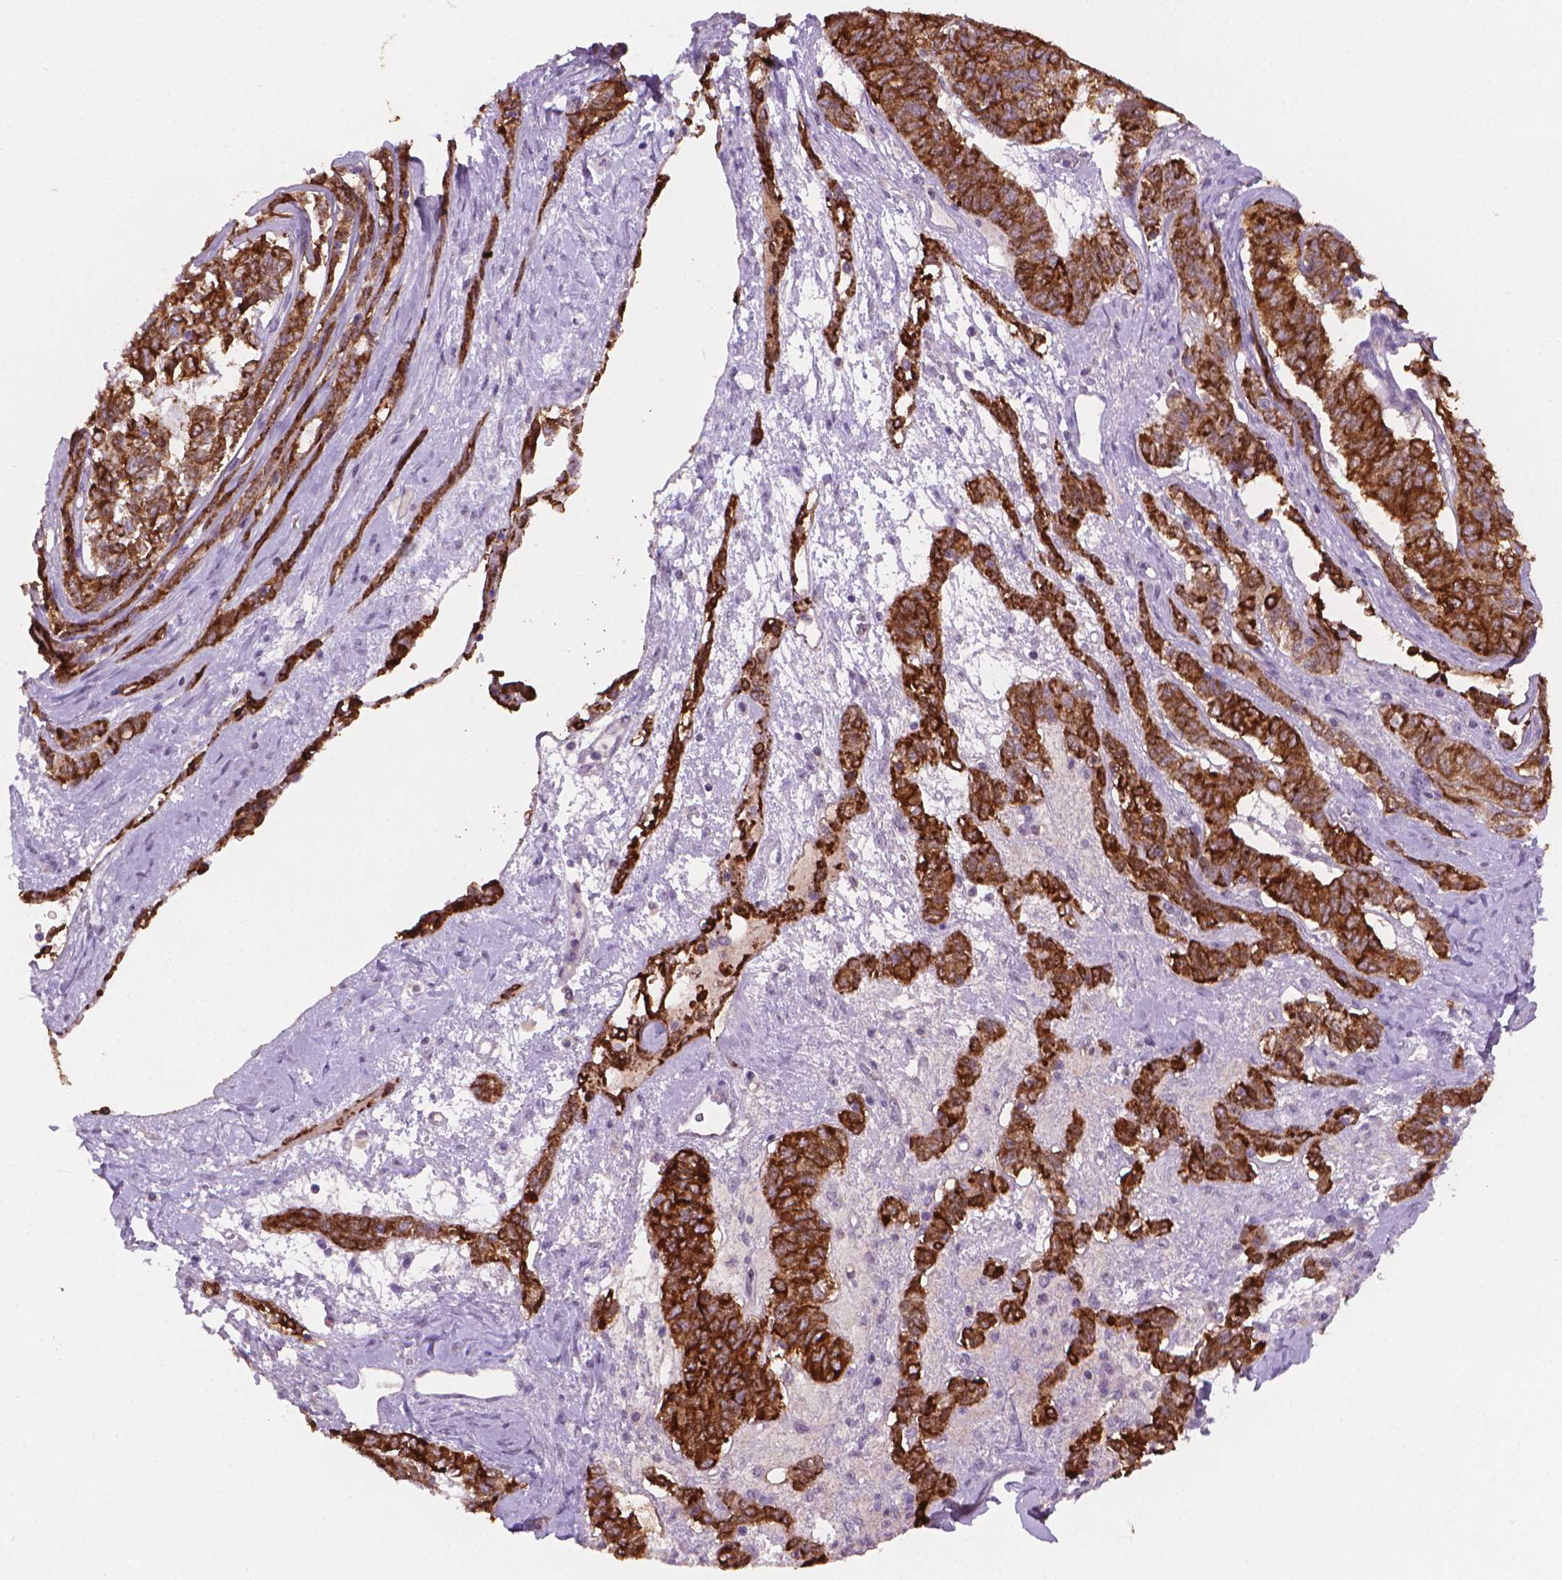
{"staining": {"intensity": "strong", "quantity": ">75%", "location": "cytoplasmic/membranous"}, "tissue": "ovarian cancer", "cell_type": "Tumor cells", "image_type": "cancer", "snomed": [{"axis": "morphology", "description": "Carcinoma, endometroid"}, {"axis": "topography", "description": "Ovary"}], "caption": "An IHC histopathology image of tumor tissue is shown. Protein staining in brown shows strong cytoplasmic/membranous positivity in ovarian endometroid carcinoma within tumor cells.", "gene": "MUC1", "patient": {"sex": "female", "age": 80}}